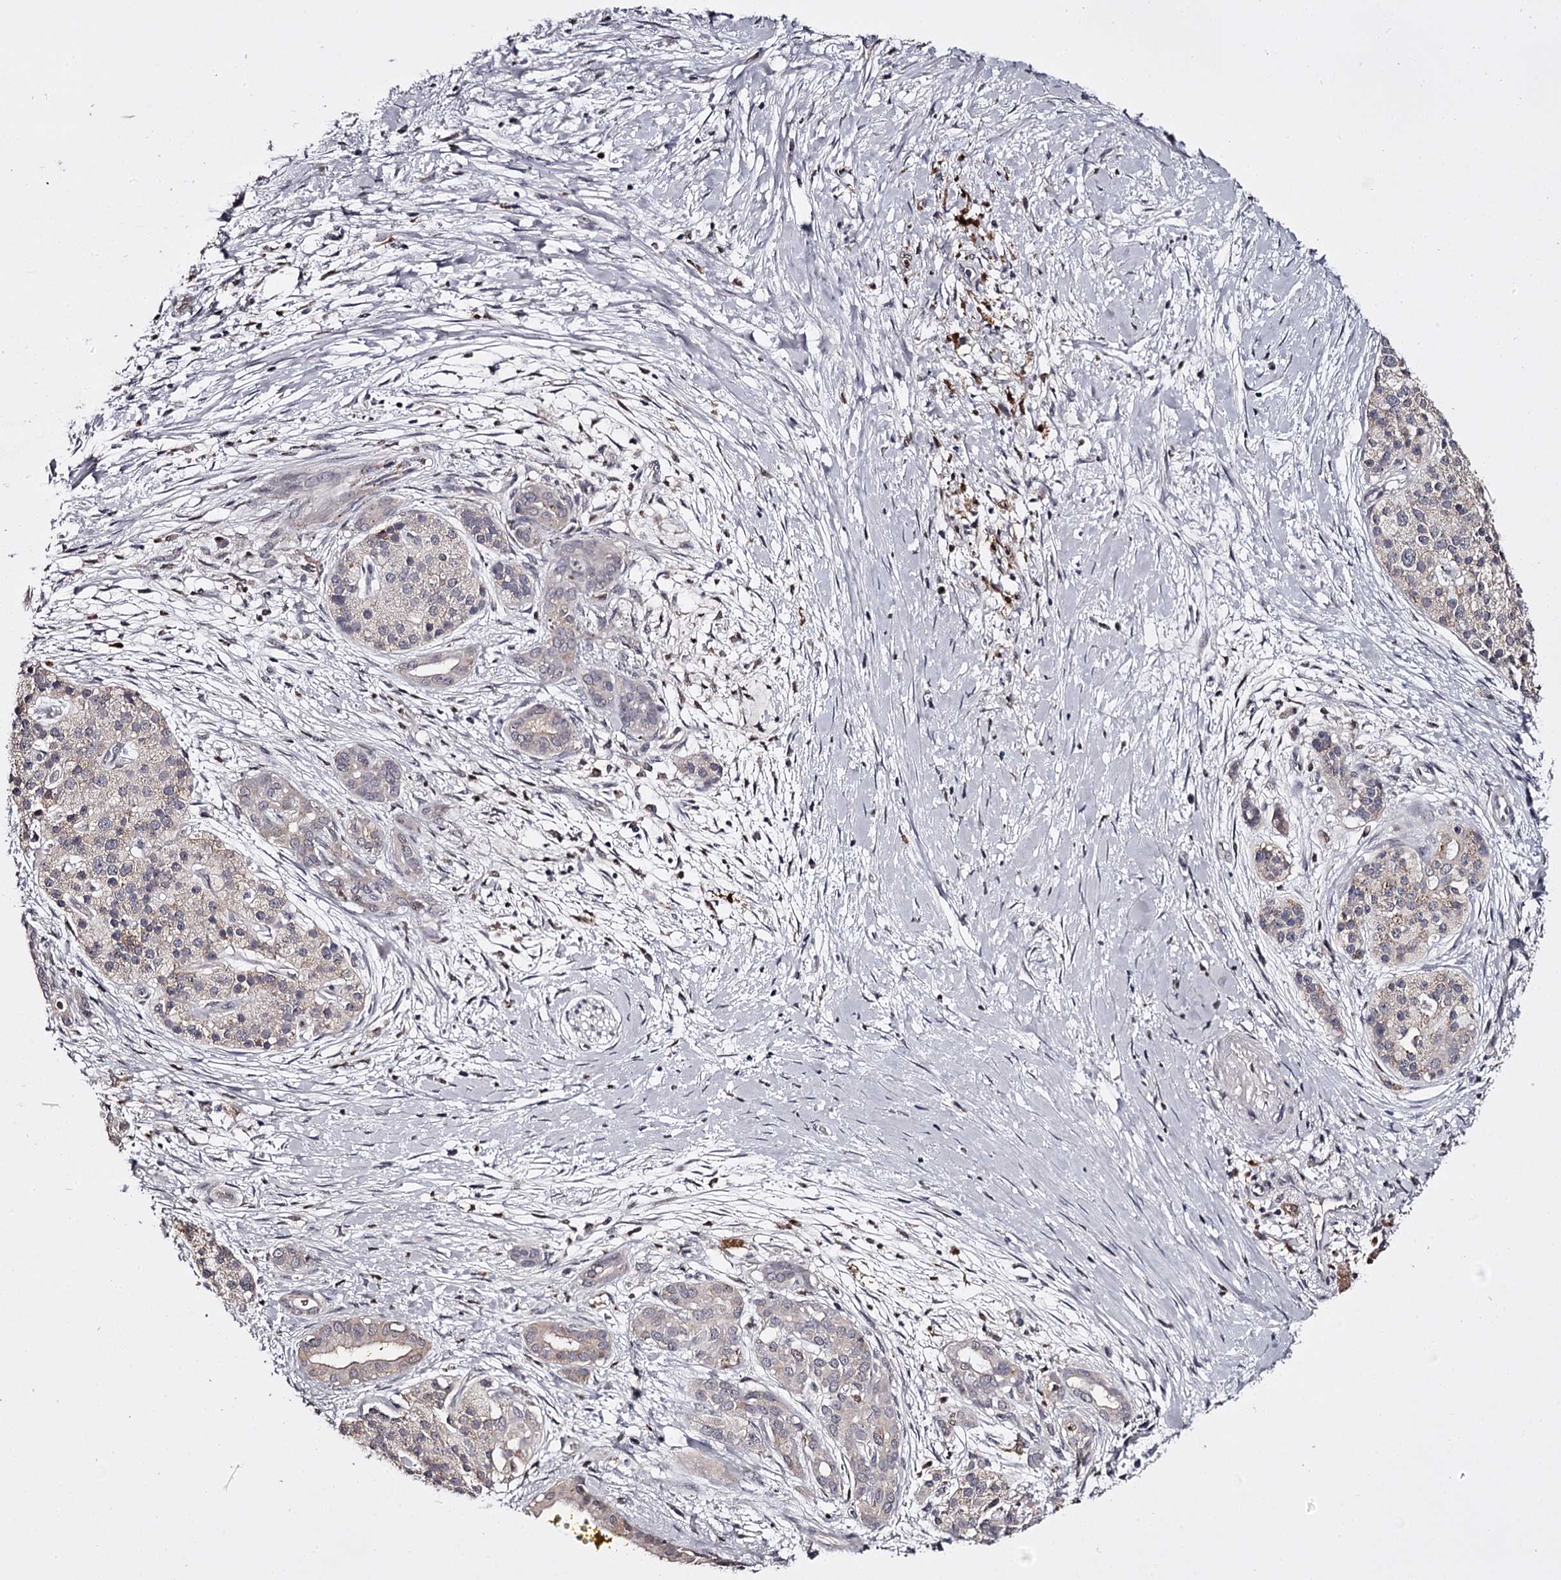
{"staining": {"intensity": "negative", "quantity": "none", "location": "none"}, "tissue": "pancreatic cancer", "cell_type": "Tumor cells", "image_type": "cancer", "snomed": [{"axis": "morphology", "description": "Adenocarcinoma, NOS"}, {"axis": "topography", "description": "Pancreas"}], "caption": "IHC micrograph of neoplastic tissue: adenocarcinoma (pancreatic) stained with DAB (3,3'-diaminobenzidine) reveals no significant protein positivity in tumor cells.", "gene": "SLC32A1", "patient": {"sex": "male", "age": 58}}